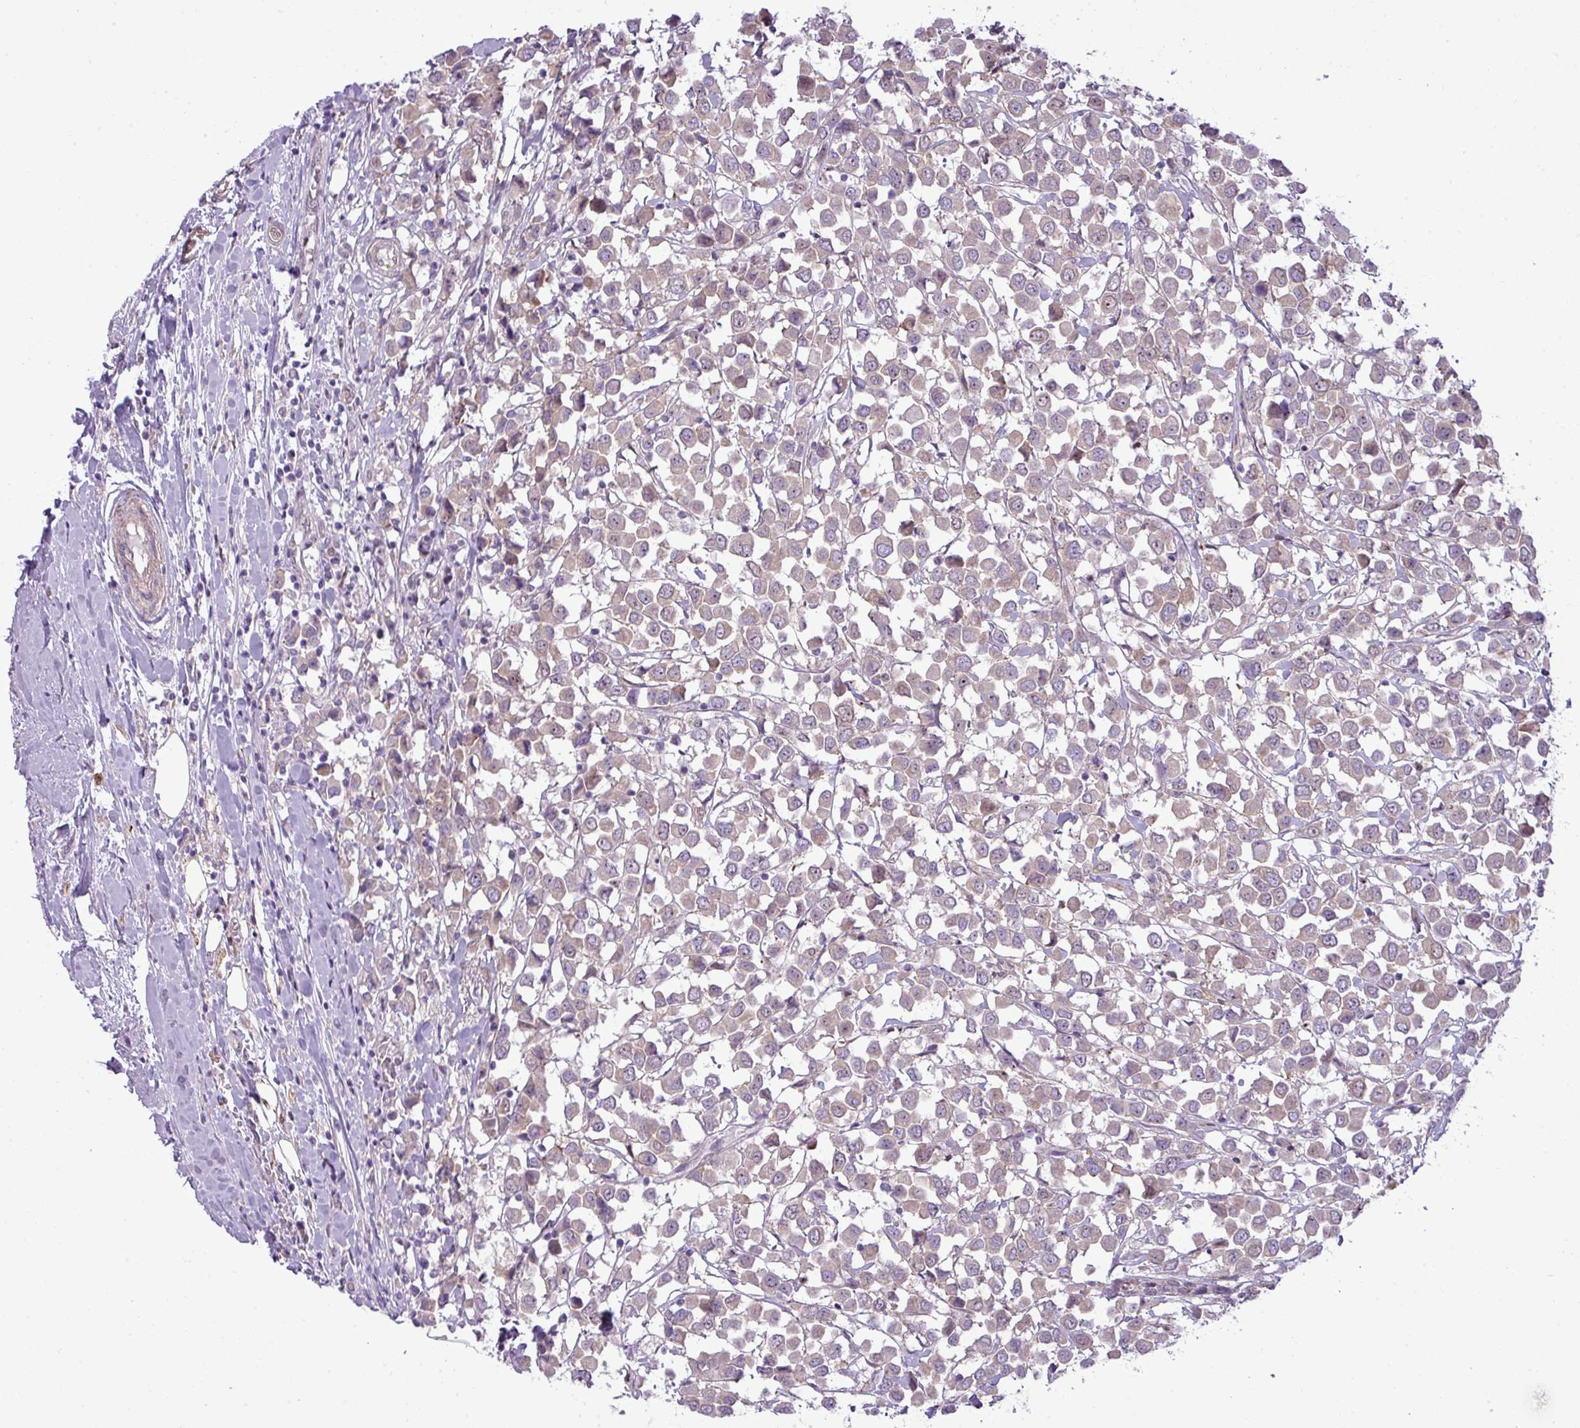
{"staining": {"intensity": "weak", "quantity": "25%-75%", "location": "cytoplasmic/membranous"}, "tissue": "breast cancer", "cell_type": "Tumor cells", "image_type": "cancer", "snomed": [{"axis": "morphology", "description": "Duct carcinoma"}, {"axis": "topography", "description": "Breast"}], "caption": "A high-resolution micrograph shows immunohistochemistry (IHC) staining of breast cancer (infiltrating ductal carcinoma), which demonstrates weak cytoplasmic/membranous staining in about 25%-75% of tumor cells.", "gene": "MAK16", "patient": {"sex": "female", "age": 61}}